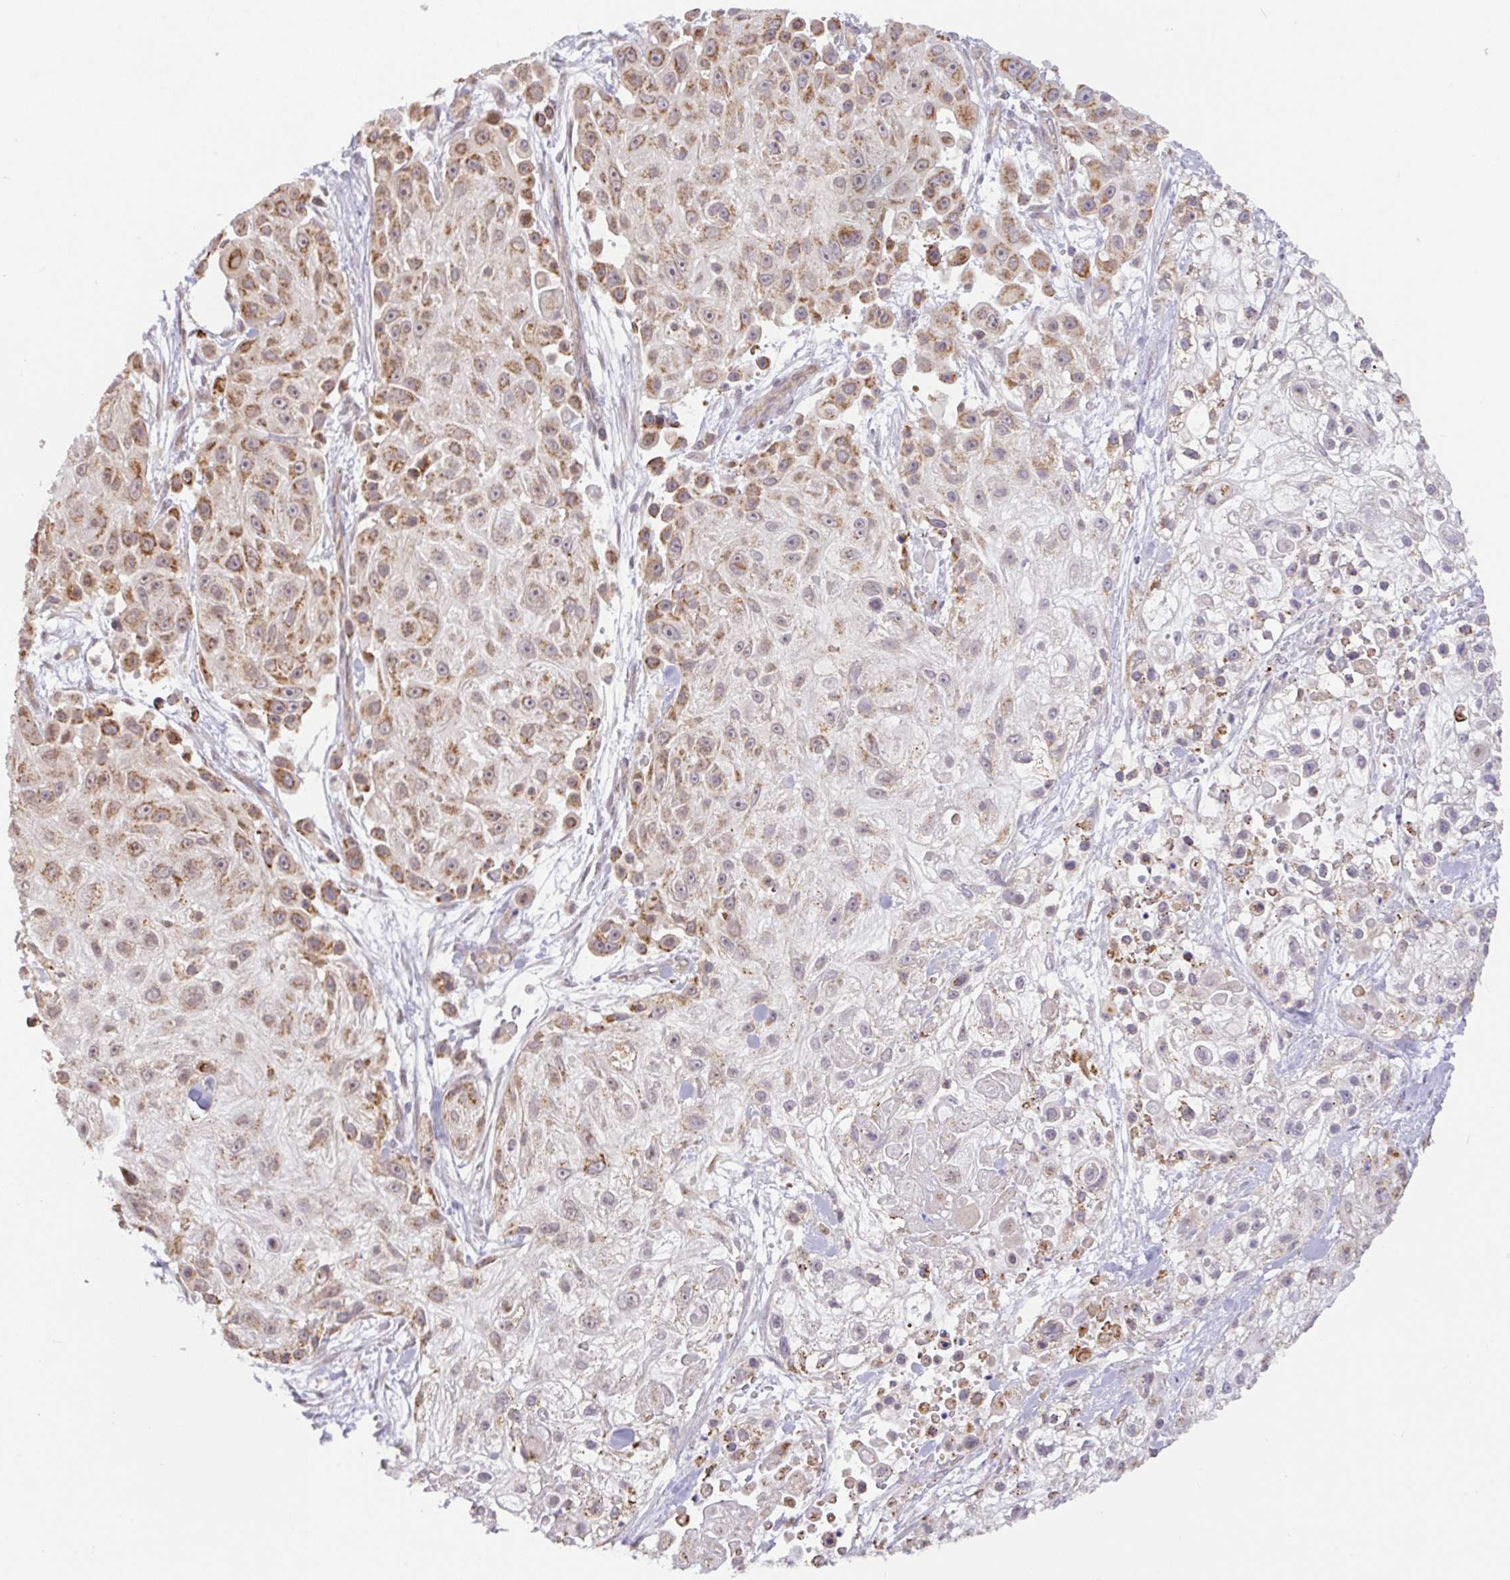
{"staining": {"intensity": "moderate", "quantity": ">75%", "location": "cytoplasmic/membranous"}, "tissue": "skin cancer", "cell_type": "Tumor cells", "image_type": "cancer", "snomed": [{"axis": "morphology", "description": "Squamous cell carcinoma, NOS"}, {"axis": "topography", "description": "Skin"}], "caption": "Skin squamous cell carcinoma stained with immunohistochemistry (IHC) demonstrates moderate cytoplasmic/membranous expression in about >75% of tumor cells. (Brightfield microscopy of DAB IHC at high magnification).", "gene": "DLEU7", "patient": {"sex": "male", "age": 67}}